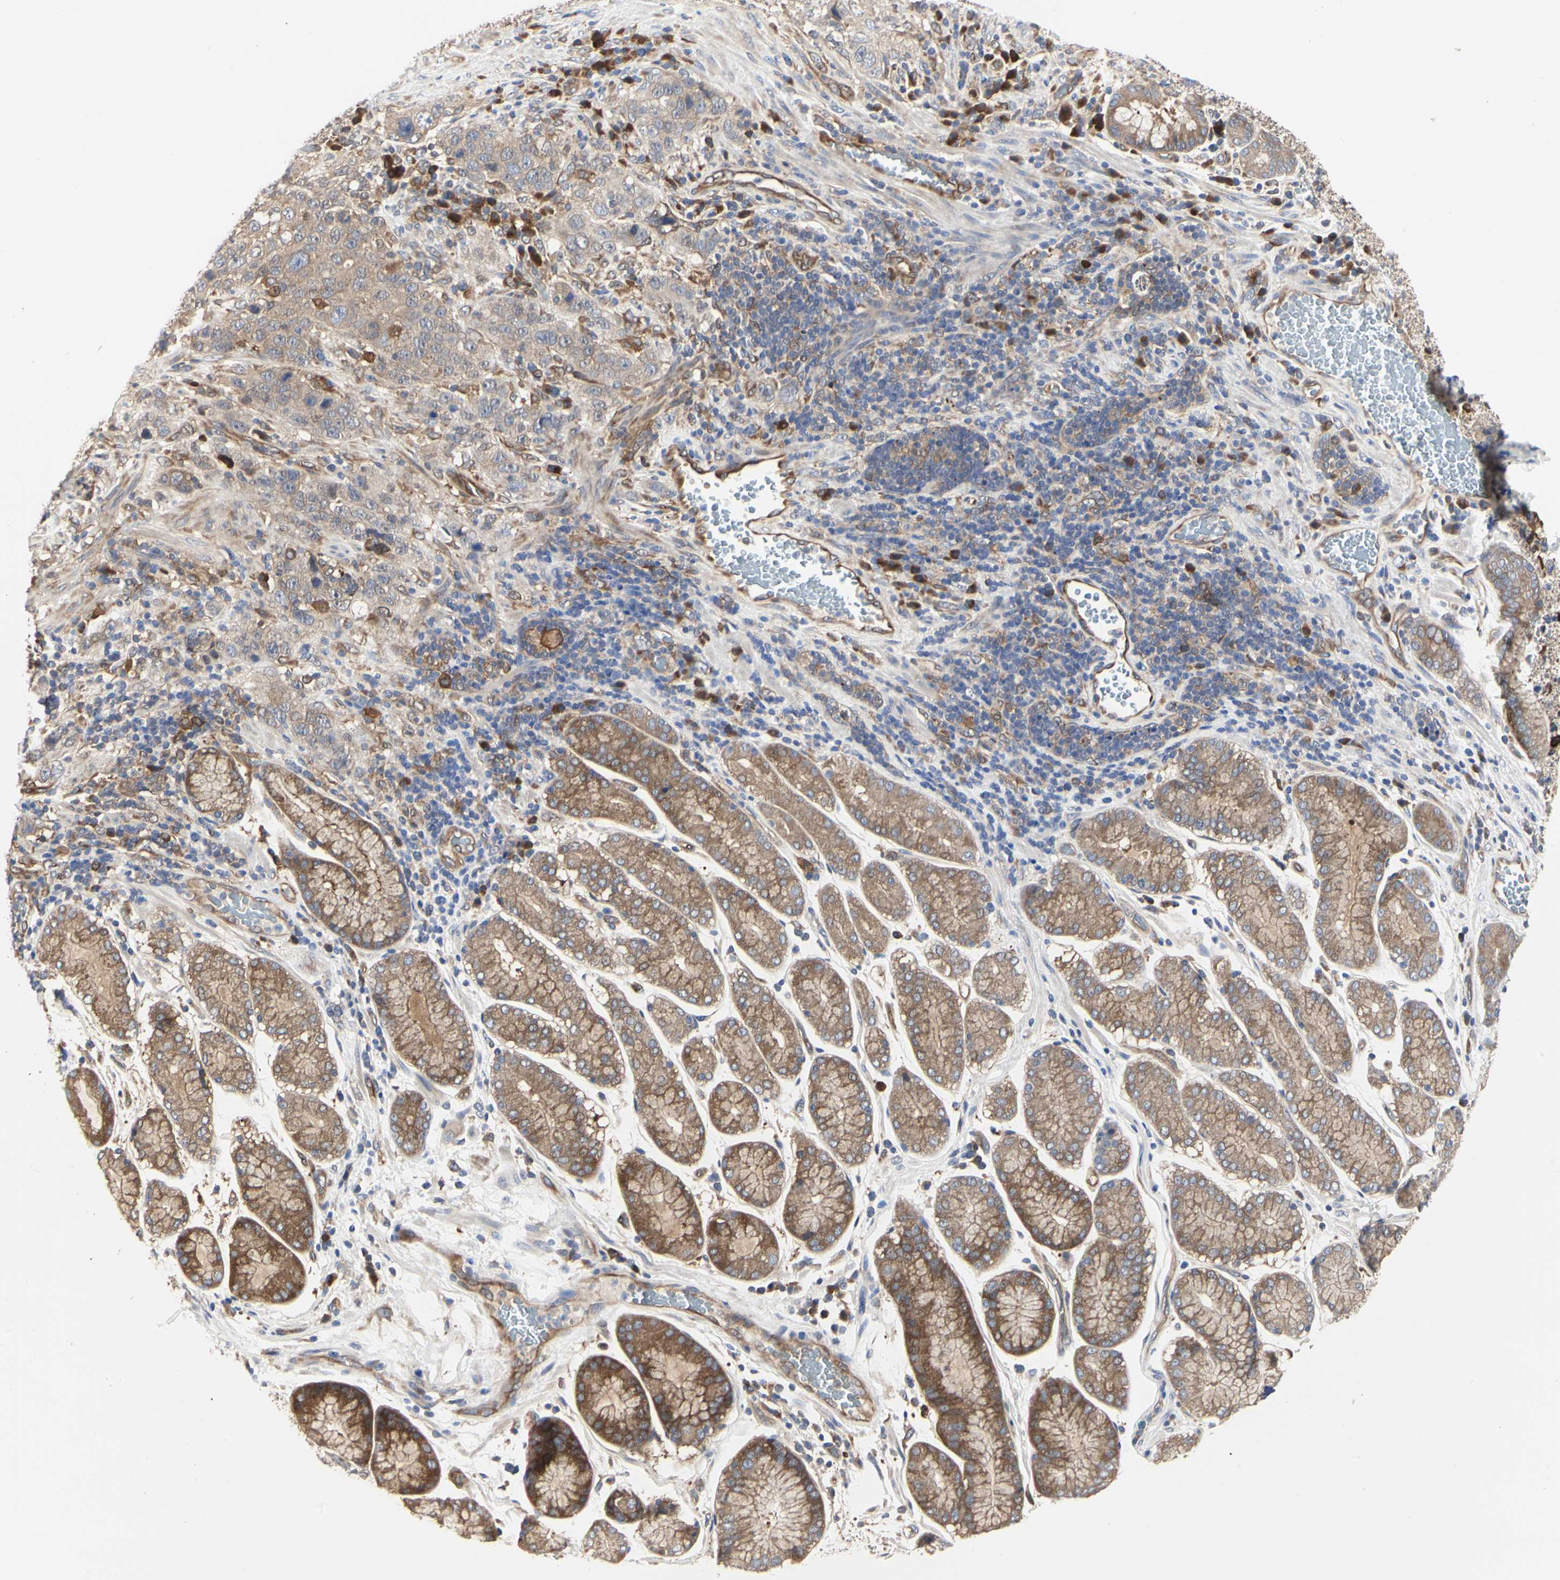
{"staining": {"intensity": "moderate", "quantity": ">75%", "location": "cytoplasmic/membranous"}, "tissue": "stomach cancer", "cell_type": "Tumor cells", "image_type": "cancer", "snomed": [{"axis": "morphology", "description": "Normal tissue, NOS"}, {"axis": "morphology", "description": "Adenocarcinoma, NOS"}, {"axis": "topography", "description": "Stomach"}], "caption": "About >75% of tumor cells in human adenocarcinoma (stomach) demonstrate moderate cytoplasmic/membranous protein positivity as visualized by brown immunohistochemical staining.", "gene": "C3orf52", "patient": {"sex": "male", "age": 48}}